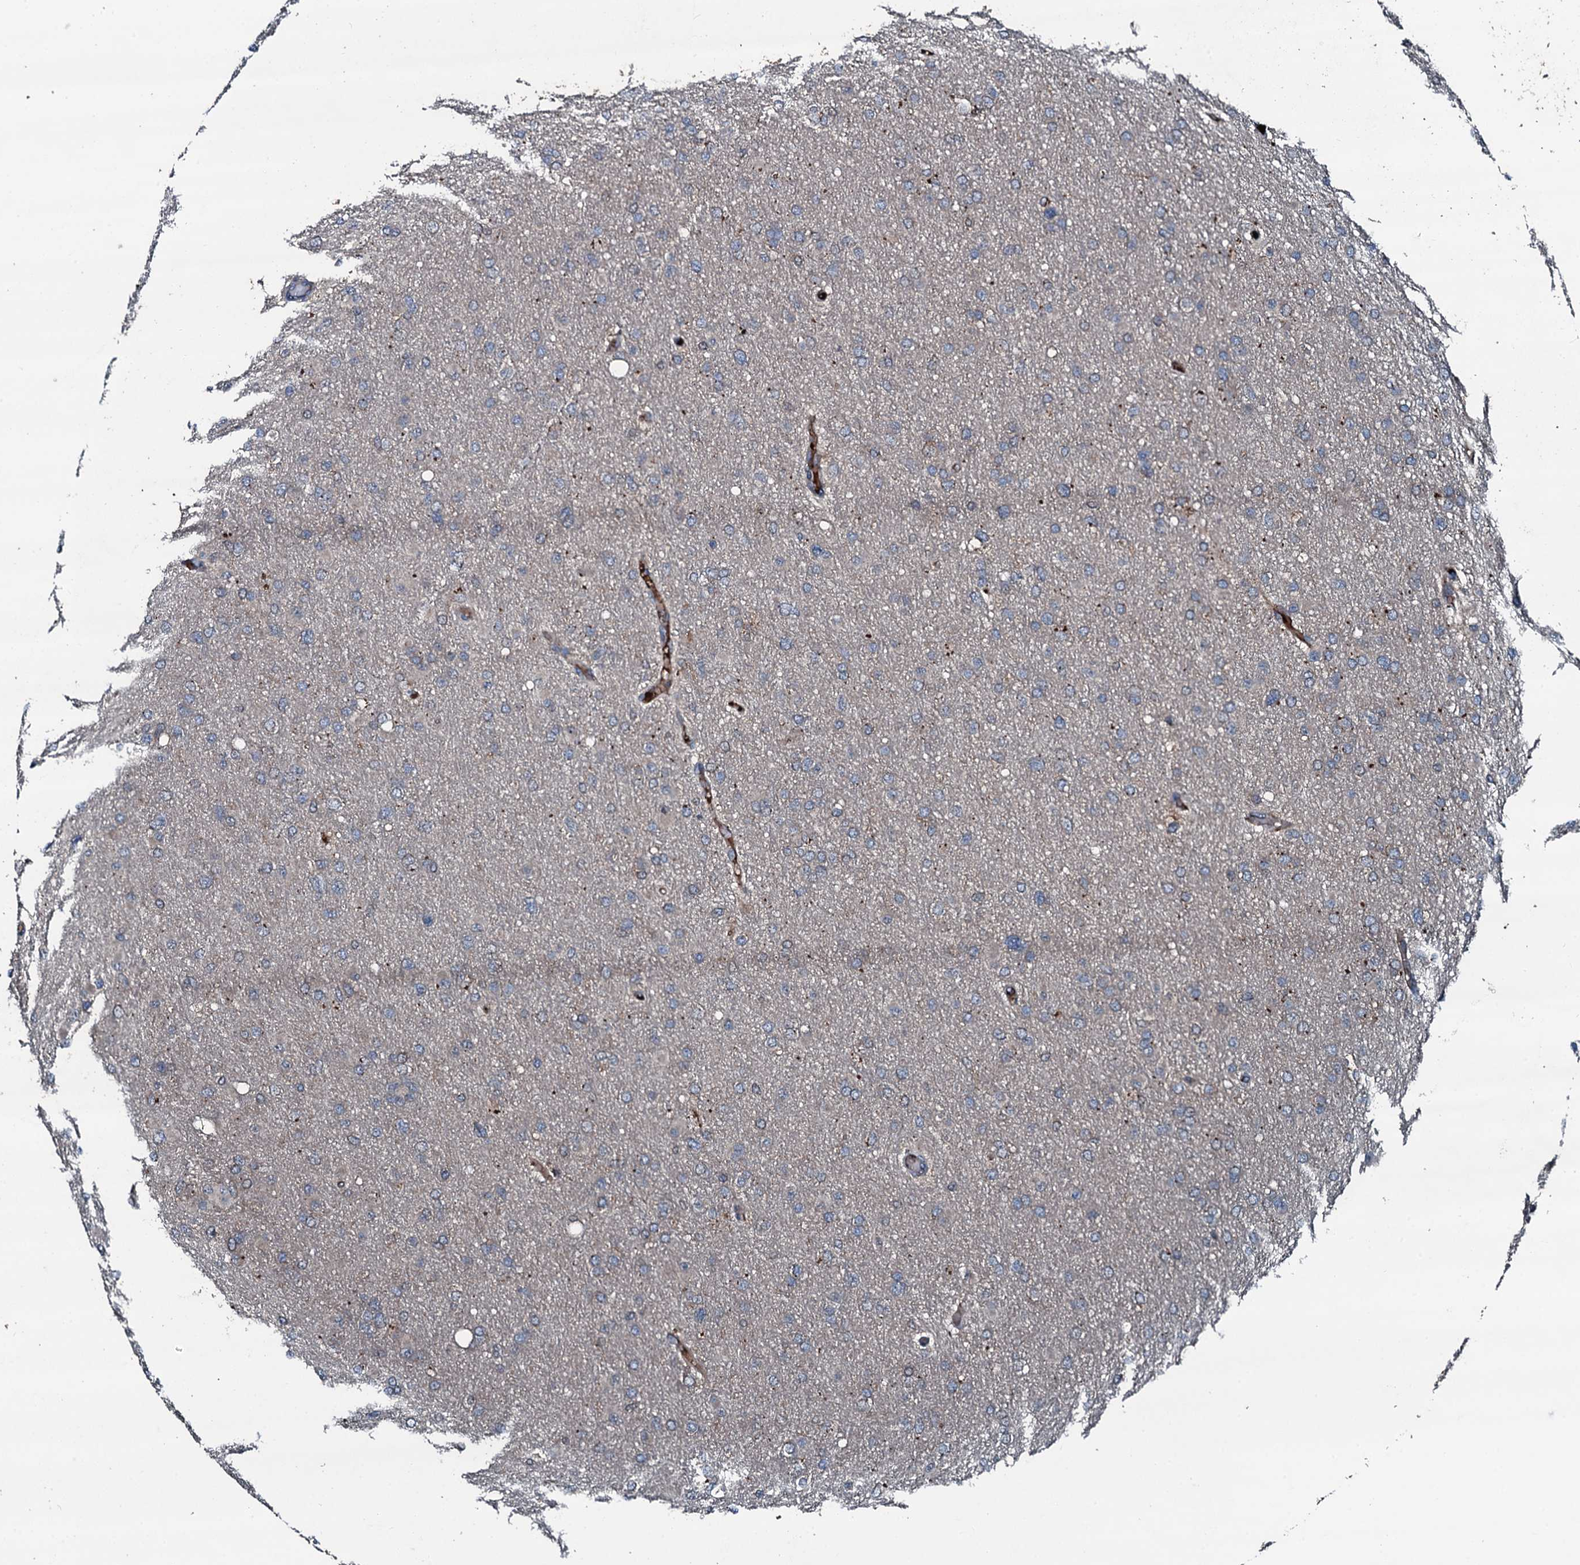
{"staining": {"intensity": "negative", "quantity": "none", "location": "none"}, "tissue": "glioma", "cell_type": "Tumor cells", "image_type": "cancer", "snomed": [{"axis": "morphology", "description": "Glioma, malignant, High grade"}, {"axis": "topography", "description": "Cerebral cortex"}], "caption": "Immunohistochemistry (IHC) of glioma displays no staining in tumor cells. (Brightfield microscopy of DAB IHC at high magnification).", "gene": "AARS1", "patient": {"sex": "female", "age": 36}}